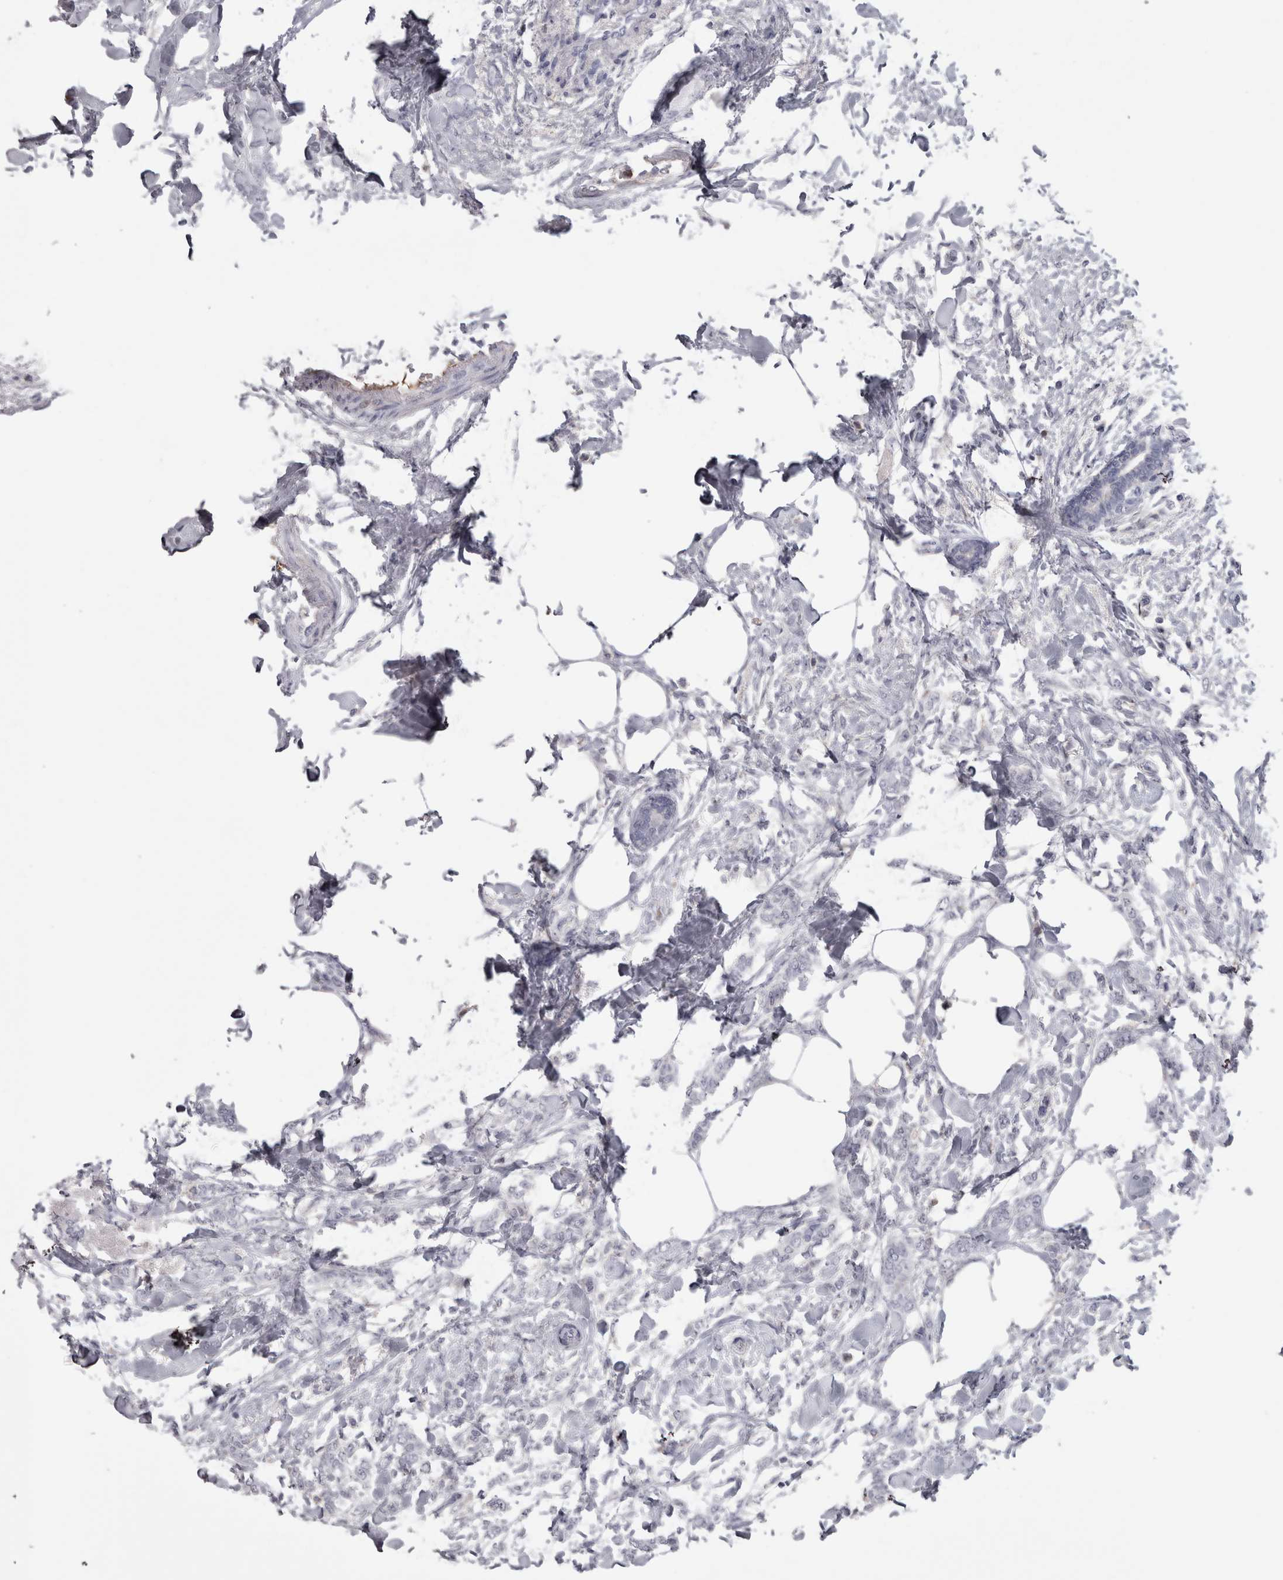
{"staining": {"intensity": "negative", "quantity": "none", "location": "none"}, "tissue": "breast cancer", "cell_type": "Tumor cells", "image_type": "cancer", "snomed": [{"axis": "morphology", "description": "Lobular carcinoma, in situ"}, {"axis": "morphology", "description": "Lobular carcinoma"}, {"axis": "topography", "description": "Breast"}], "caption": "Tumor cells are negative for brown protein staining in breast cancer (lobular carcinoma in situ).", "gene": "SAA4", "patient": {"sex": "female", "age": 41}}